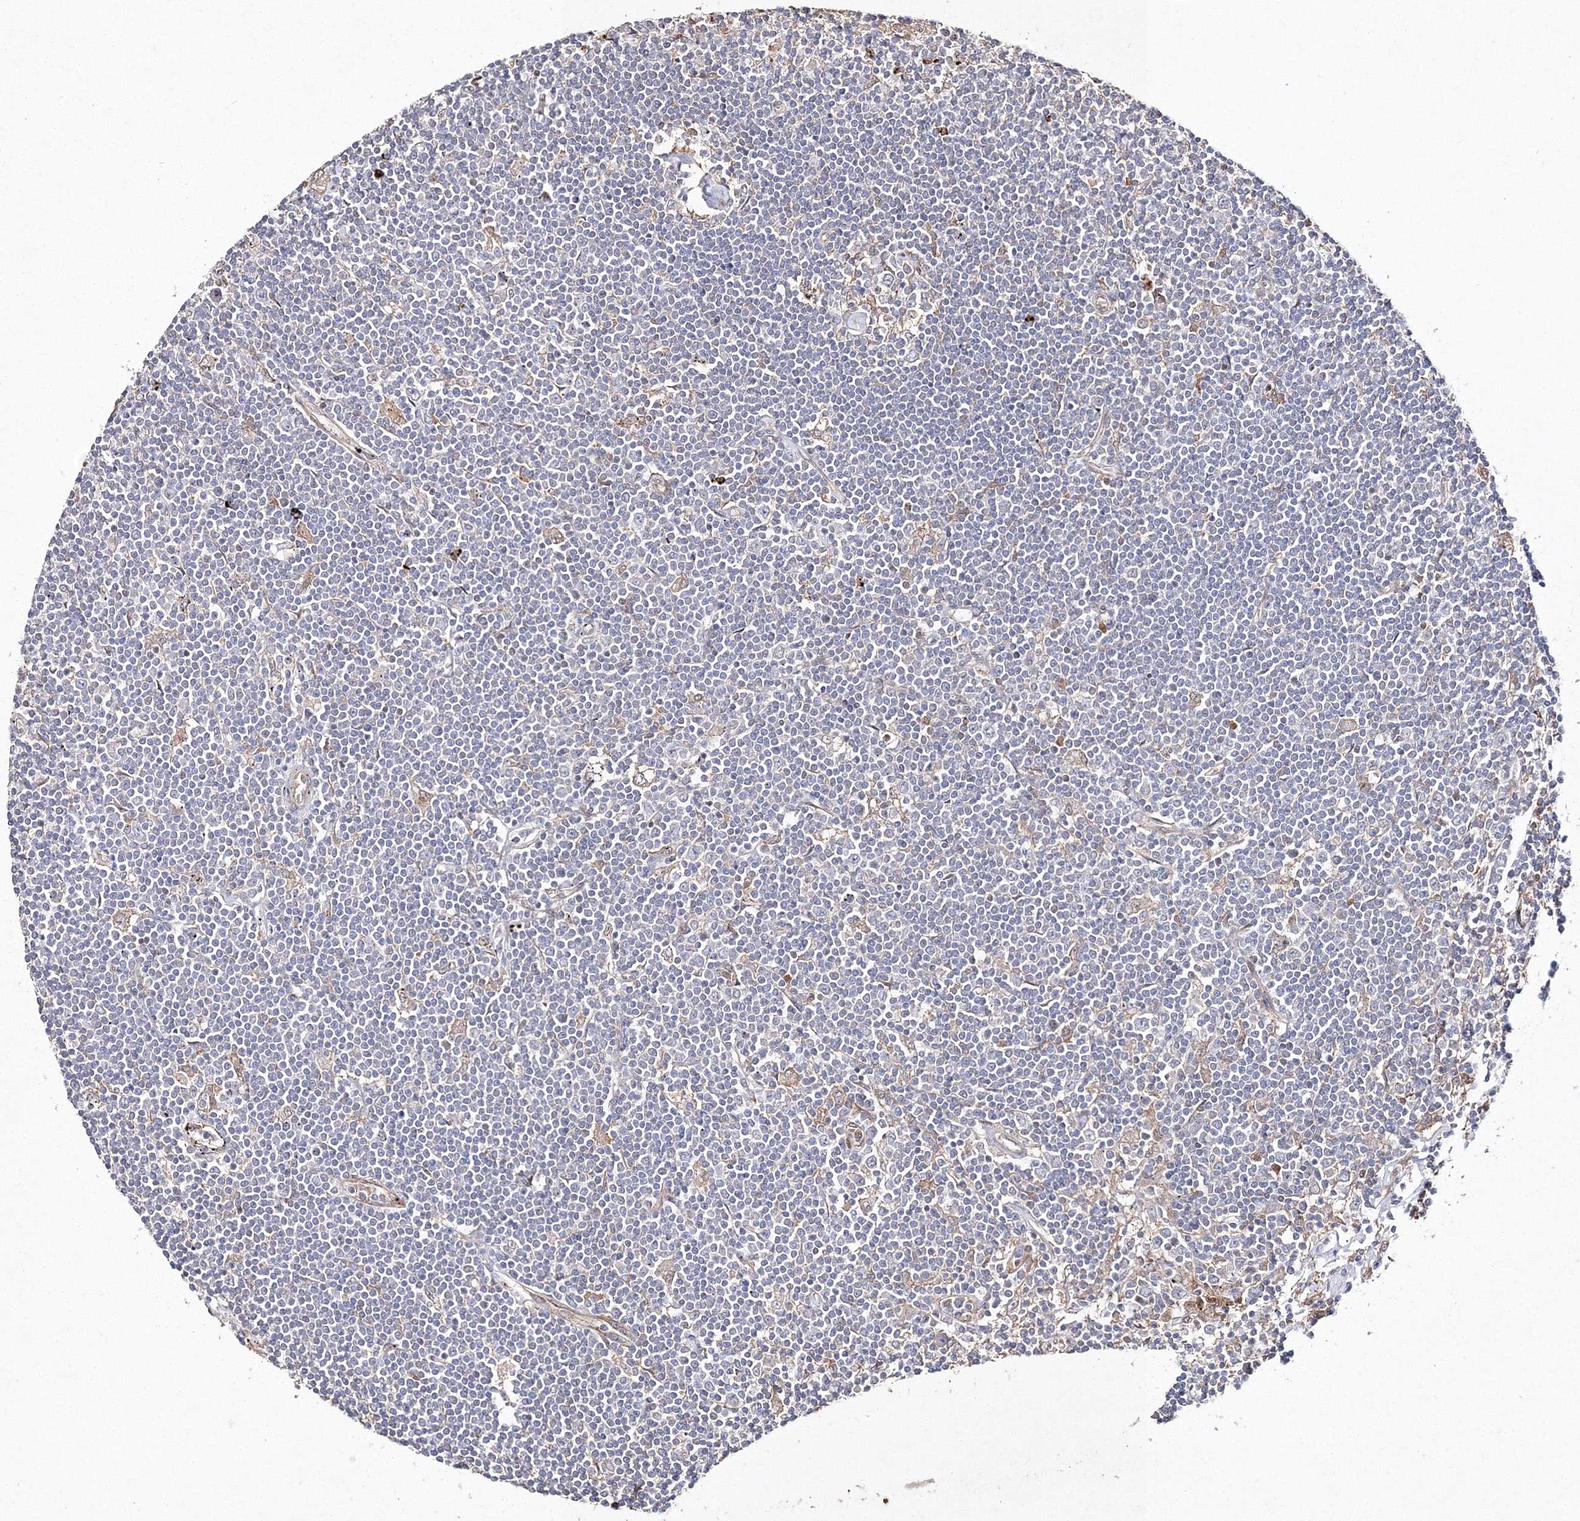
{"staining": {"intensity": "negative", "quantity": "none", "location": "none"}, "tissue": "lymphoma", "cell_type": "Tumor cells", "image_type": "cancer", "snomed": [{"axis": "morphology", "description": "Malignant lymphoma, non-Hodgkin's type, Low grade"}, {"axis": "topography", "description": "Spleen"}], "caption": "An immunohistochemistry (IHC) micrograph of lymphoma is shown. There is no staining in tumor cells of lymphoma.", "gene": "S100A11", "patient": {"sex": "male", "age": 76}}